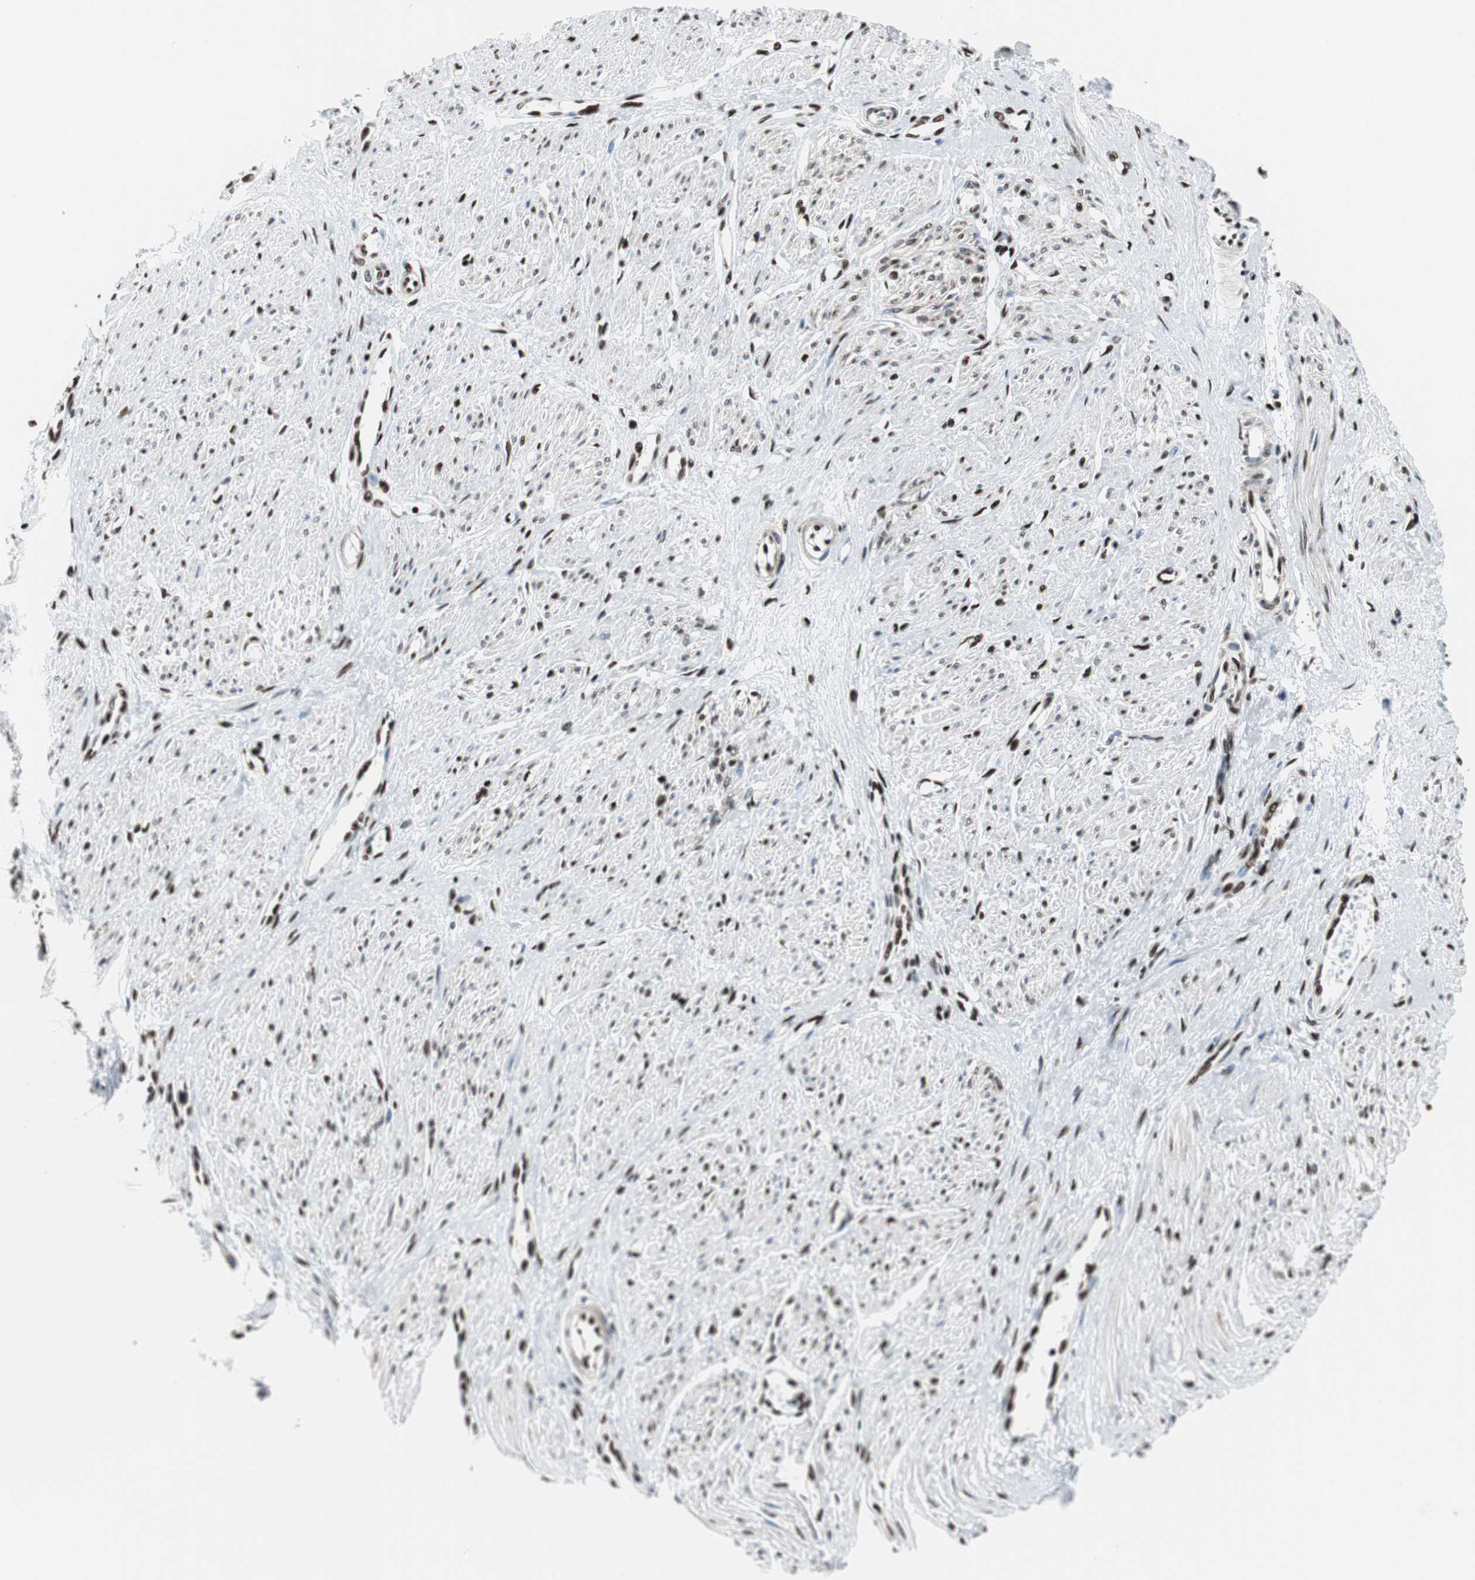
{"staining": {"intensity": "strong", "quantity": ">75%", "location": "nuclear"}, "tissue": "smooth muscle", "cell_type": "Smooth muscle cells", "image_type": "normal", "snomed": [{"axis": "morphology", "description": "Normal tissue, NOS"}, {"axis": "topography", "description": "Smooth muscle"}, {"axis": "topography", "description": "Uterus"}], "caption": "Strong nuclear positivity for a protein is identified in approximately >75% of smooth muscle cells of unremarkable smooth muscle using IHC.", "gene": "NCL", "patient": {"sex": "female", "age": 39}}